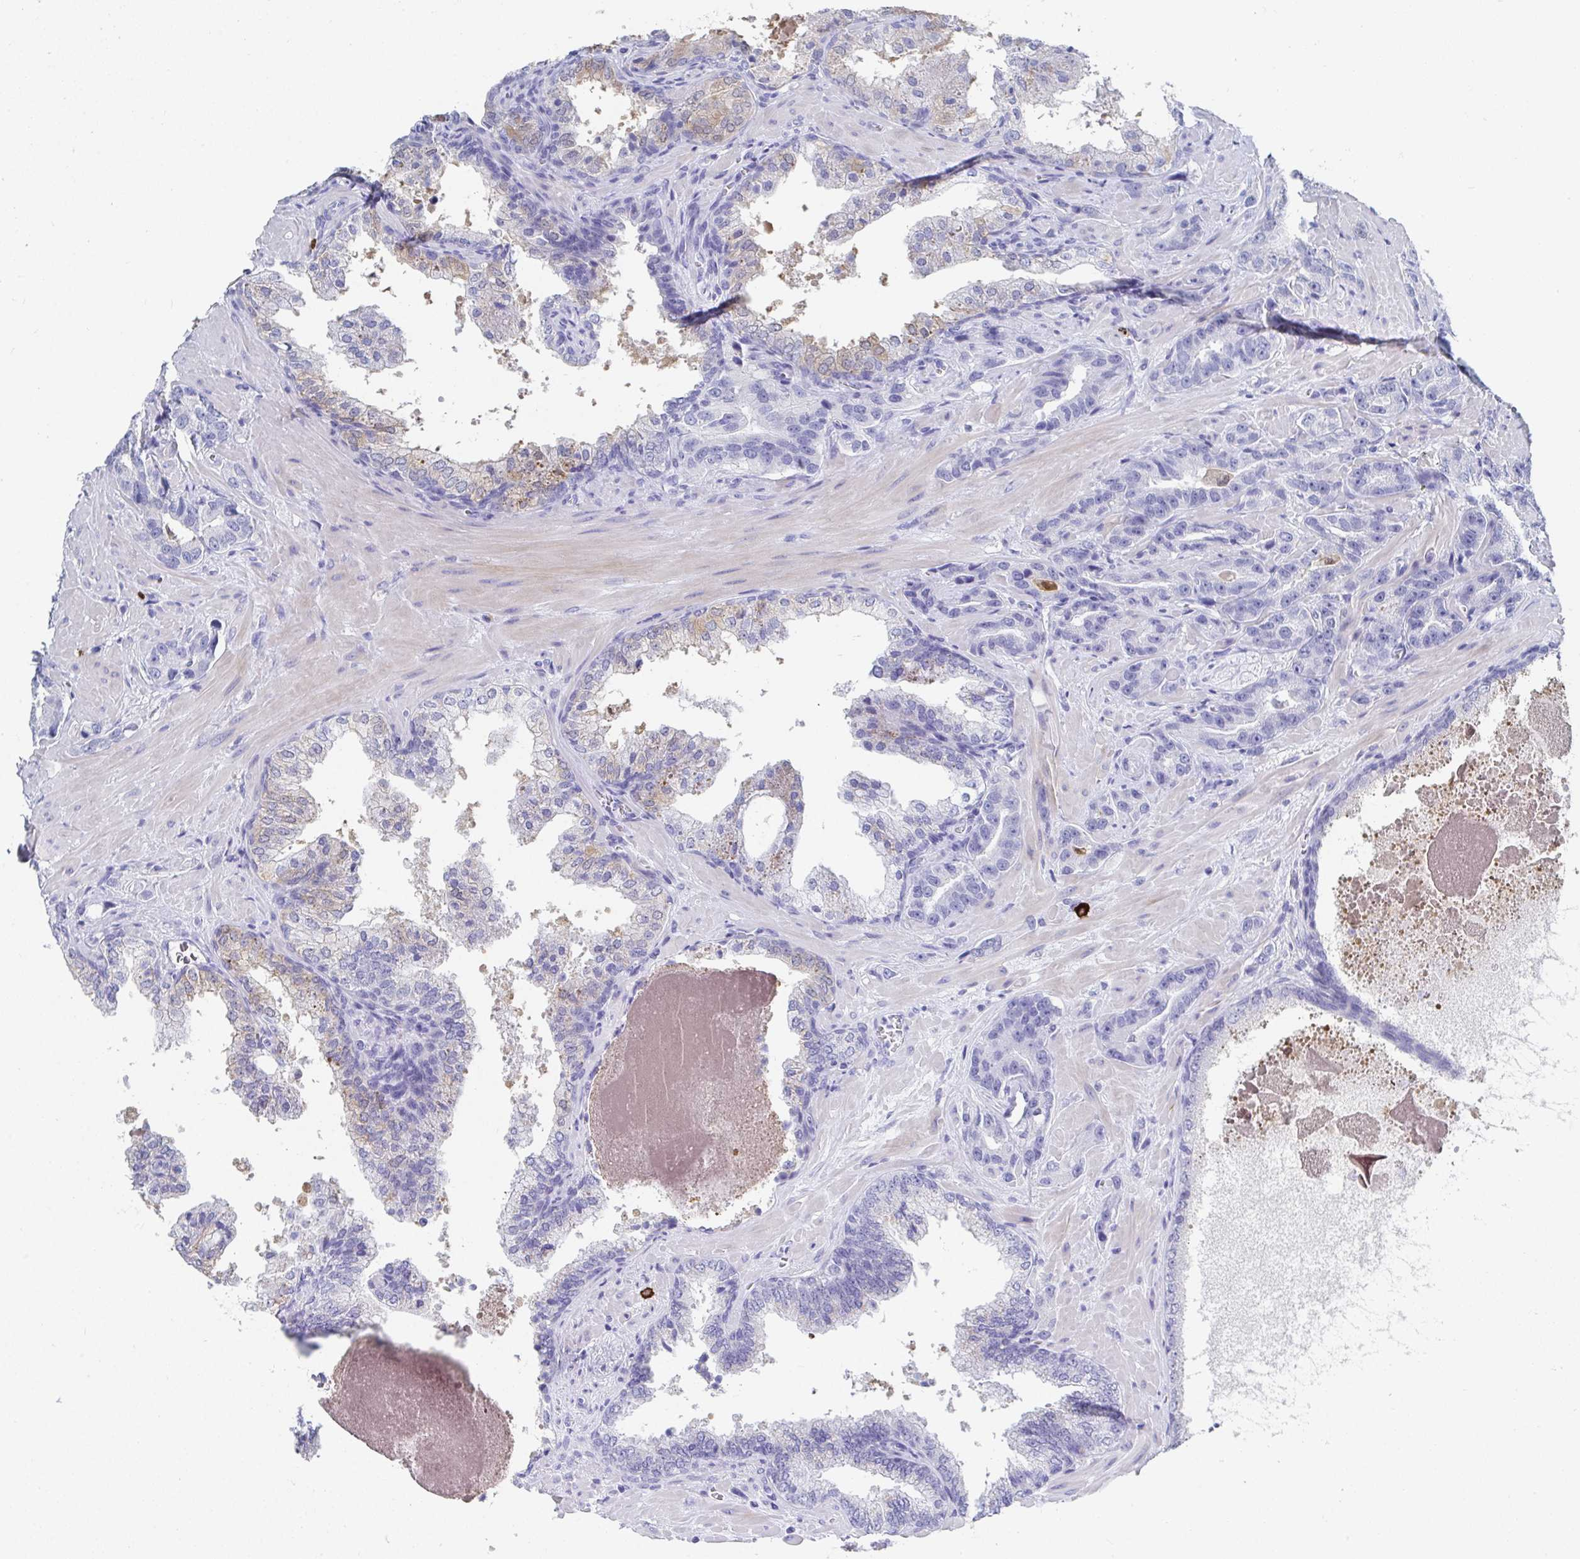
{"staining": {"intensity": "negative", "quantity": "none", "location": "none"}, "tissue": "prostate cancer", "cell_type": "Tumor cells", "image_type": "cancer", "snomed": [{"axis": "morphology", "description": "Adenocarcinoma, High grade"}, {"axis": "topography", "description": "Prostate"}], "caption": "This is a histopathology image of IHC staining of prostate adenocarcinoma (high-grade), which shows no staining in tumor cells.", "gene": "GRIA1", "patient": {"sex": "male", "age": 65}}